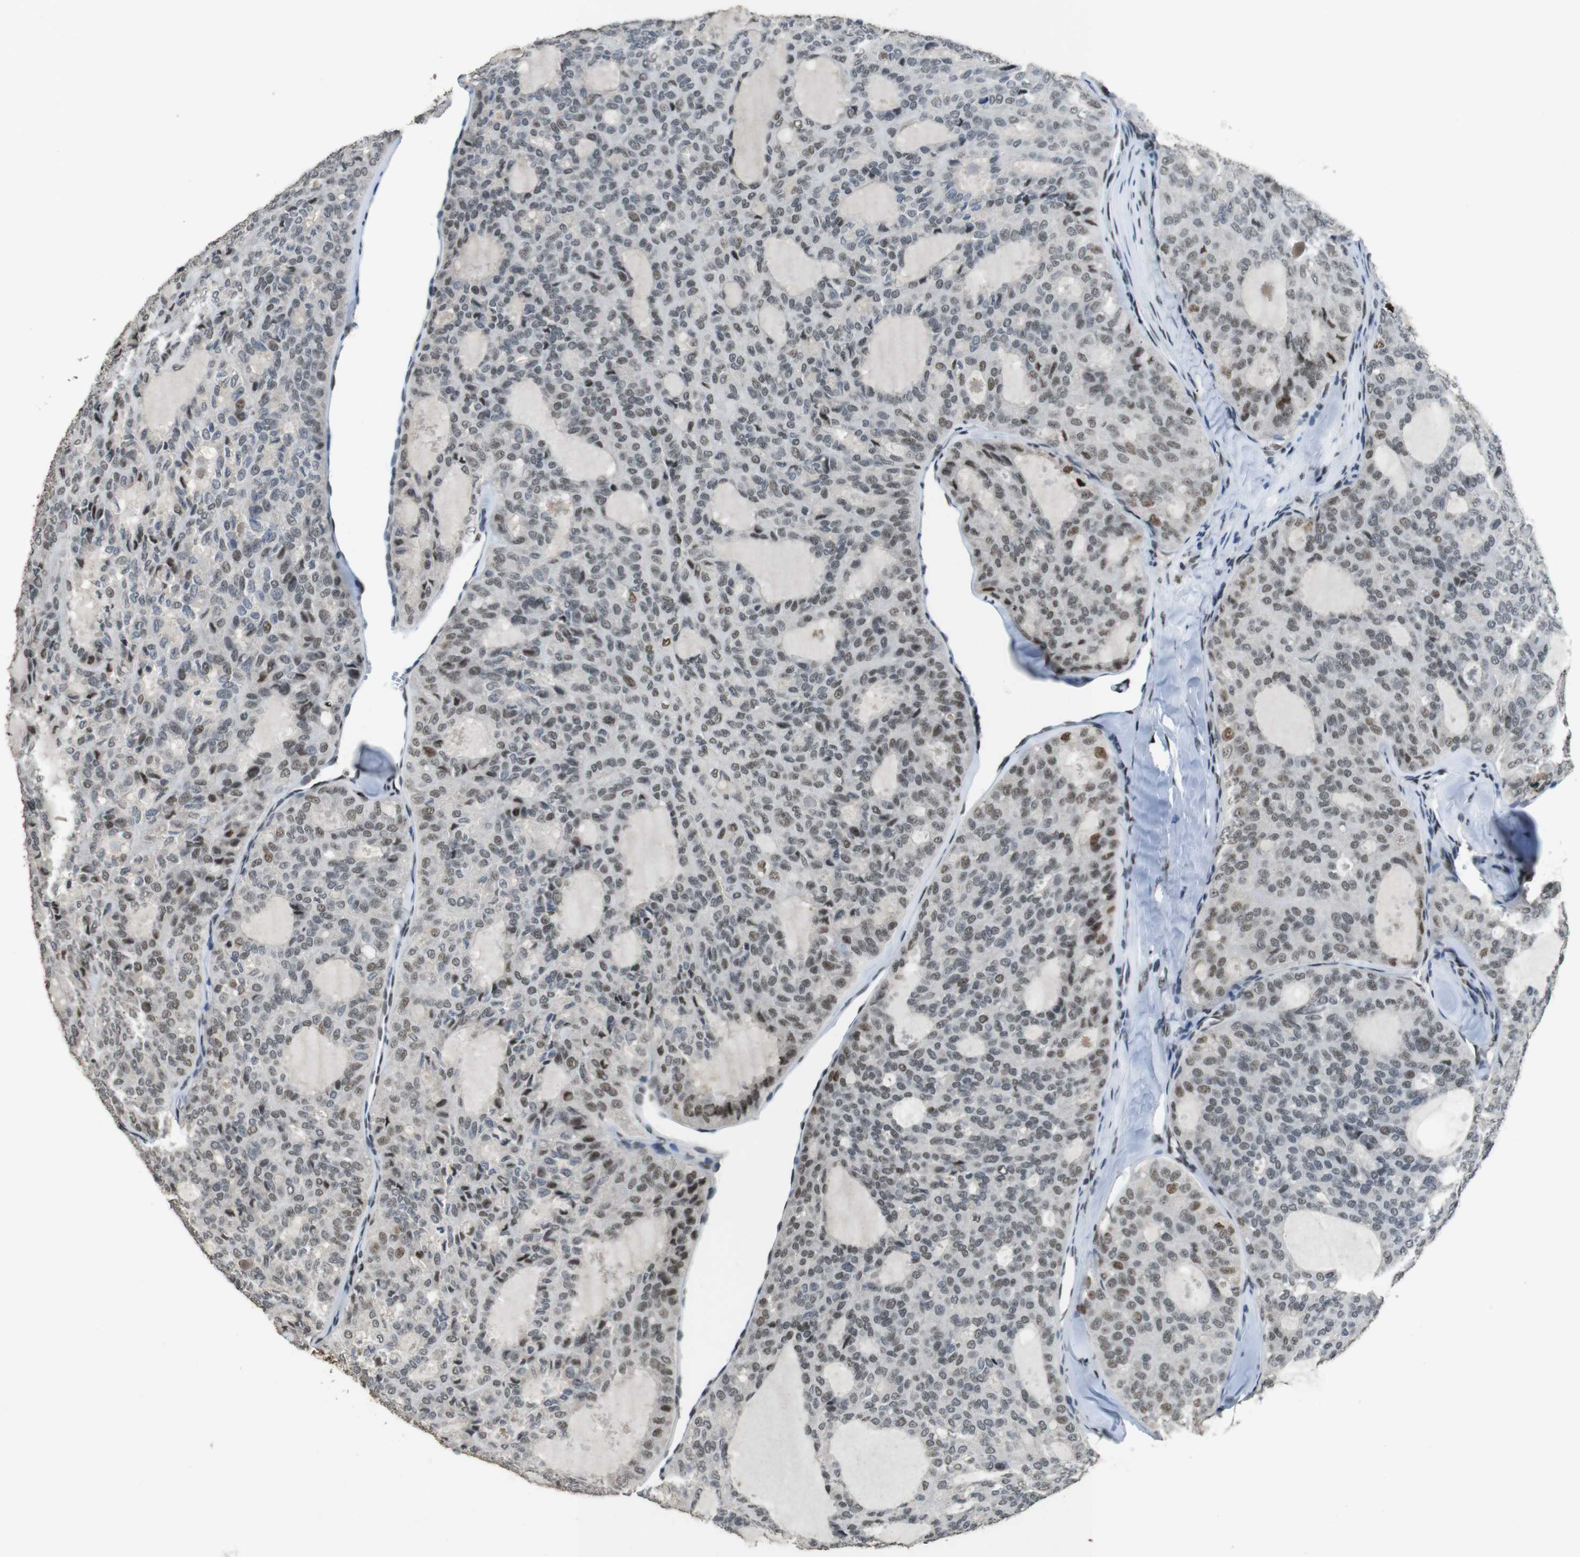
{"staining": {"intensity": "weak", "quantity": "25%-75%", "location": "nuclear"}, "tissue": "thyroid cancer", "cell_type": "Tumor cells", "image_type": "cancer", "snomed": [{"axis": "morphology", "description": "Follicular adenoma carcinoma, NOS"}, {"axis": "topography", "description": "Thyroid gland"}], "caption": "This photomicrograph exhibits follicular adenoma carcinoma (thyroid) stained with immunohistochemistry (IHC) to label a protein in brown. The nuclear of tumor cells show weak positivity for the protein. Nuclei are counter-stained blue.", "gene": "CSNK2B", "patient": {"sex": "male", "age": 75}}